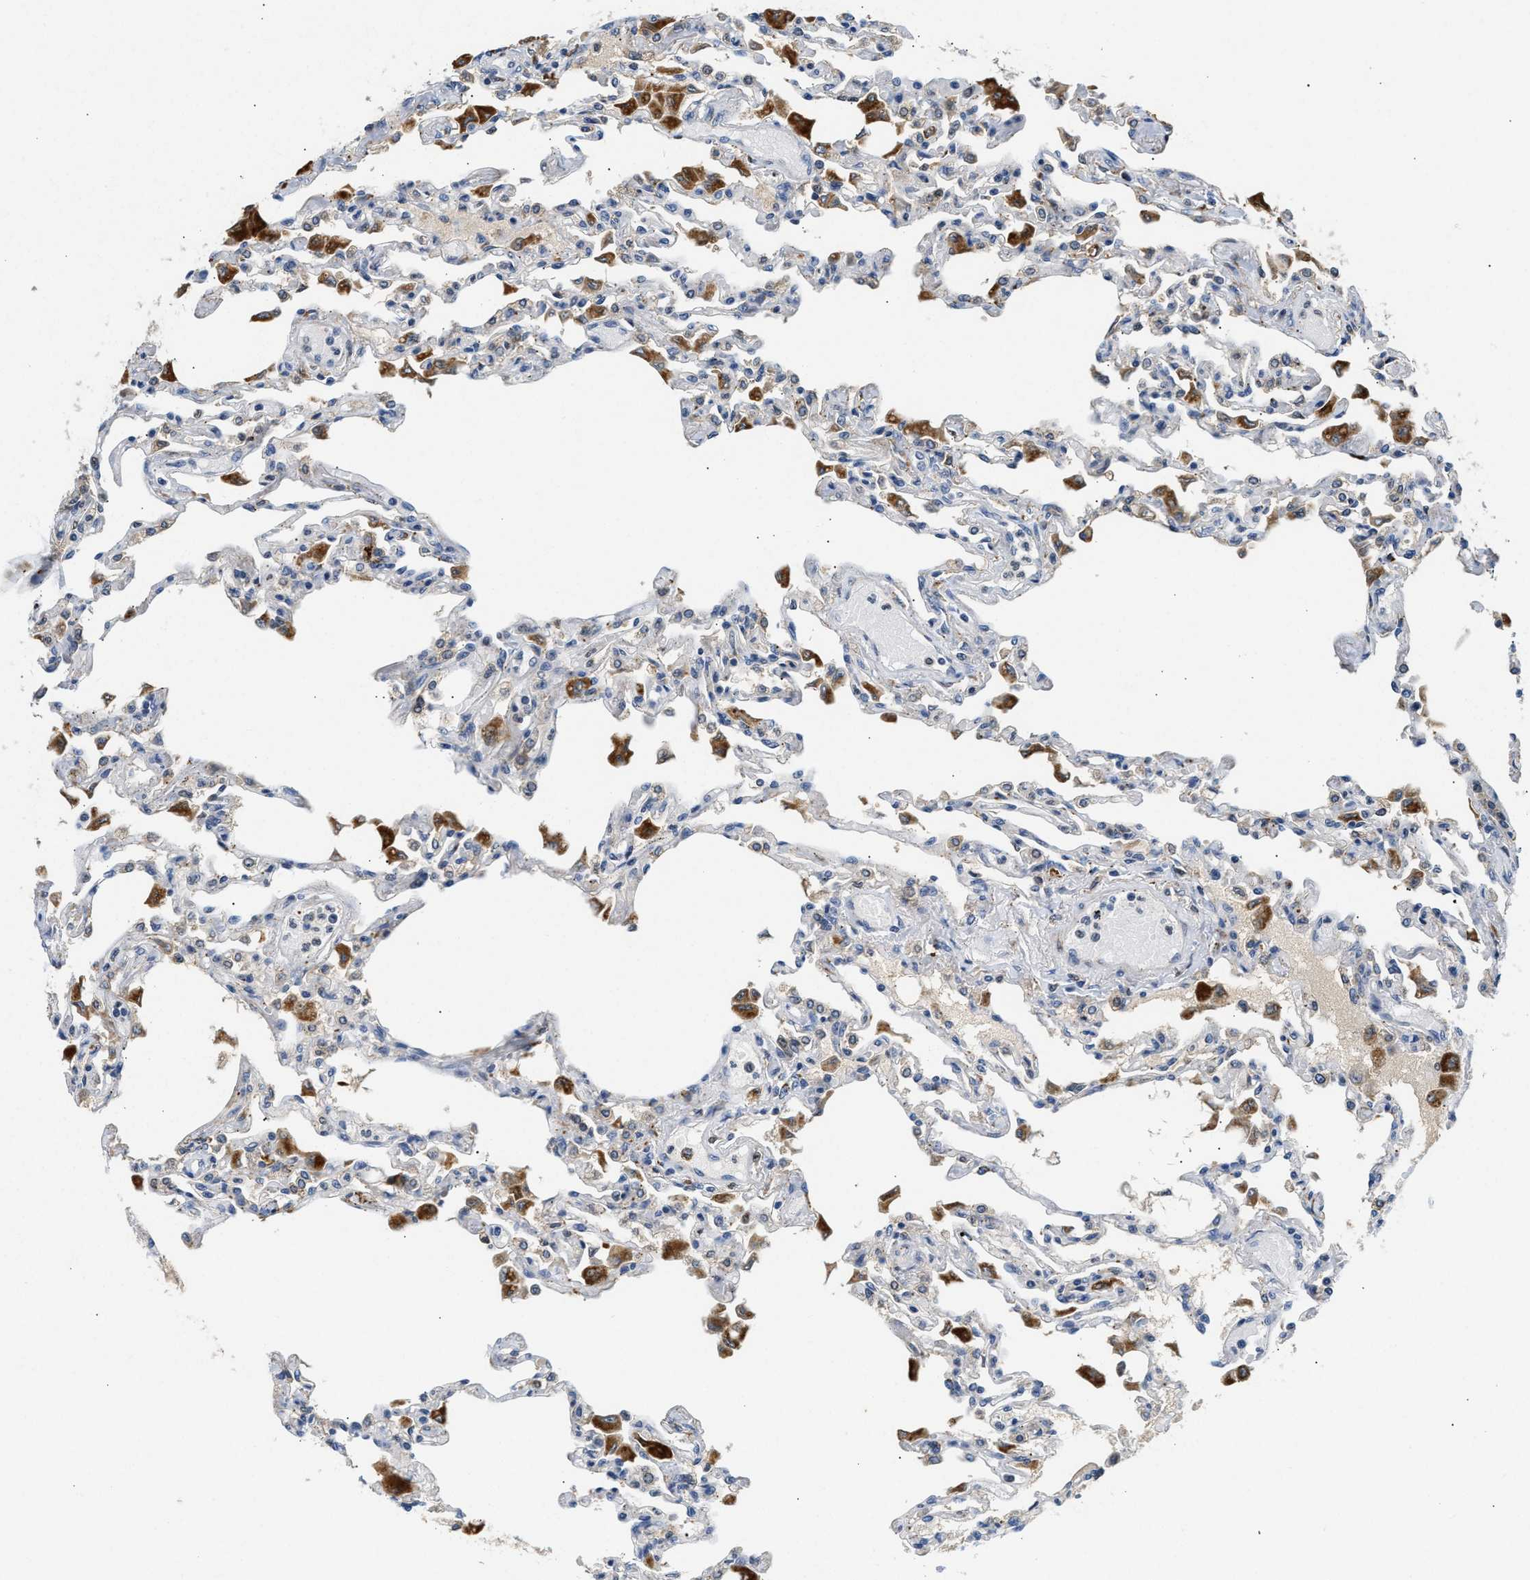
{"staining": {"intensity": "weak", "quantity": "<25%", "location": "cytoplasmic/membranous"}, "tissue": "lung", "cell_type": "Alveolar cells", "image_type": "normal", "snomed": [{"axis": "morphology", "description": "Normal tissue, NOS"}, {"axis": "topography", "description": "Bronchus"}, {"axis": "topography", "description": "Lung"}], "caption": "Immunohistochemistry micrograph of benign human lung stained for a protein (brown), which reveals no positivity in alveolar cells.", "gene": "PPM1L", "patient": {"sex": "female", "age": 49}}